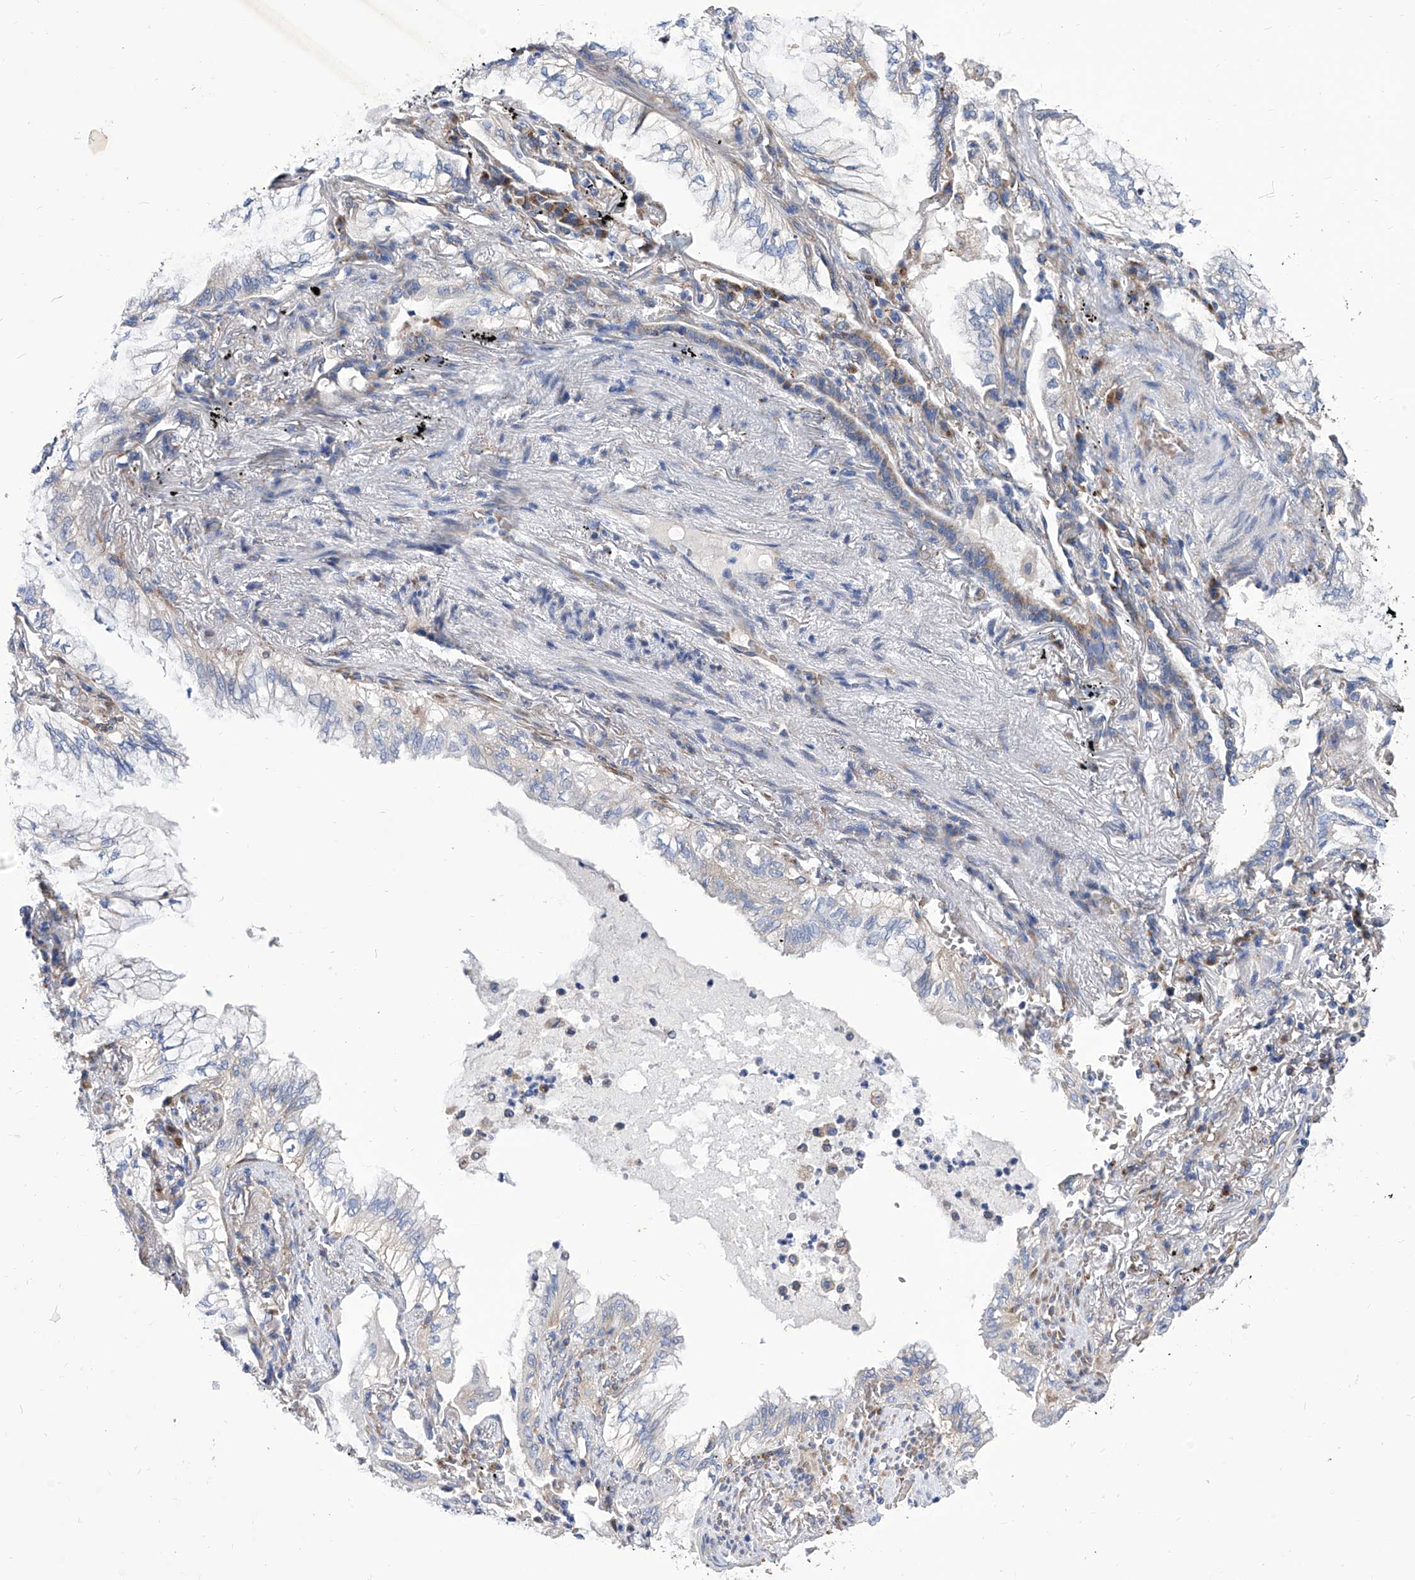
{"staining": {"intensity": "negative", "quantity": "none", "location": "none"}, "tissue": "lung cancer", "cell_type": "Tumor cells", "image_type": "cancer", "snomed": [{"axis": "morphology", "description": "Adenocarcinoma, NOS"}, {"axis": "topography", "description": "Lung"}], "caption": "A micrograph of lung adenocarcinoma stained for a protein reveals no brown staining in tumor cells. (DAB (3,3'-diaminobenzidine) immunohistochemistry (IHC) with hematoxylin counter stain).", "gene": "TJAP1", "patient": {"sex": "female", "age": 70}}